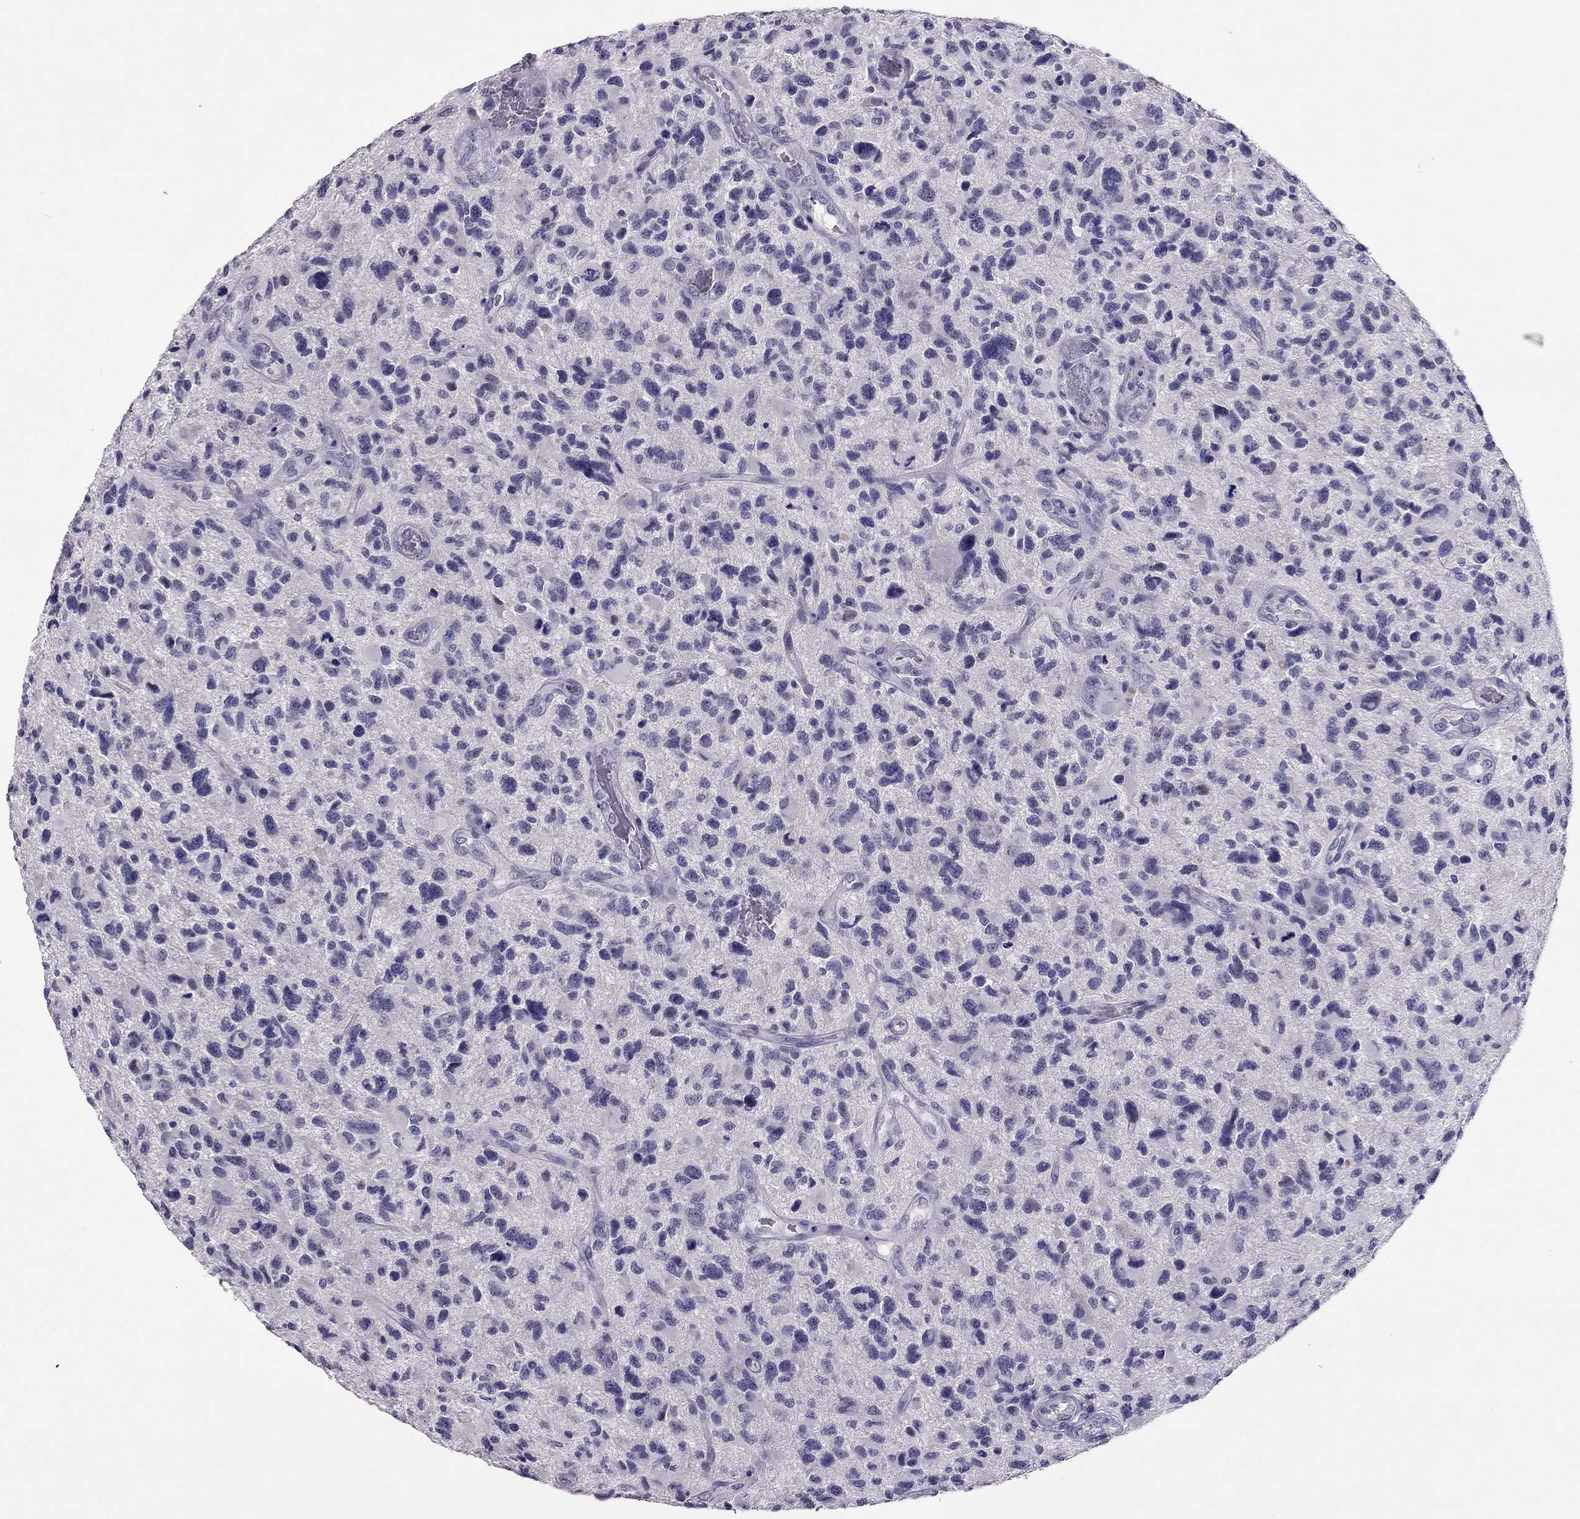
{"staining": {"intensity": "negative", "quantity": "none", "location": "none"}, "tissue": "glioma", "cell_type": "Tumor cells", "image_type": "cancer", "snomed": [{"axis": "morphology", "description": "Glioma, malignant, NOS"}, {"axis": "morphology", "description": "Glioma, malignant, High grade"}, {"axis": "topography", "description": "Brain"}], "caption": "The IHC micrograph has no significant staining in tumor cells of glioma tissue.", "gene": "RHO", "patient": {"sex": "female", "age": 71}}